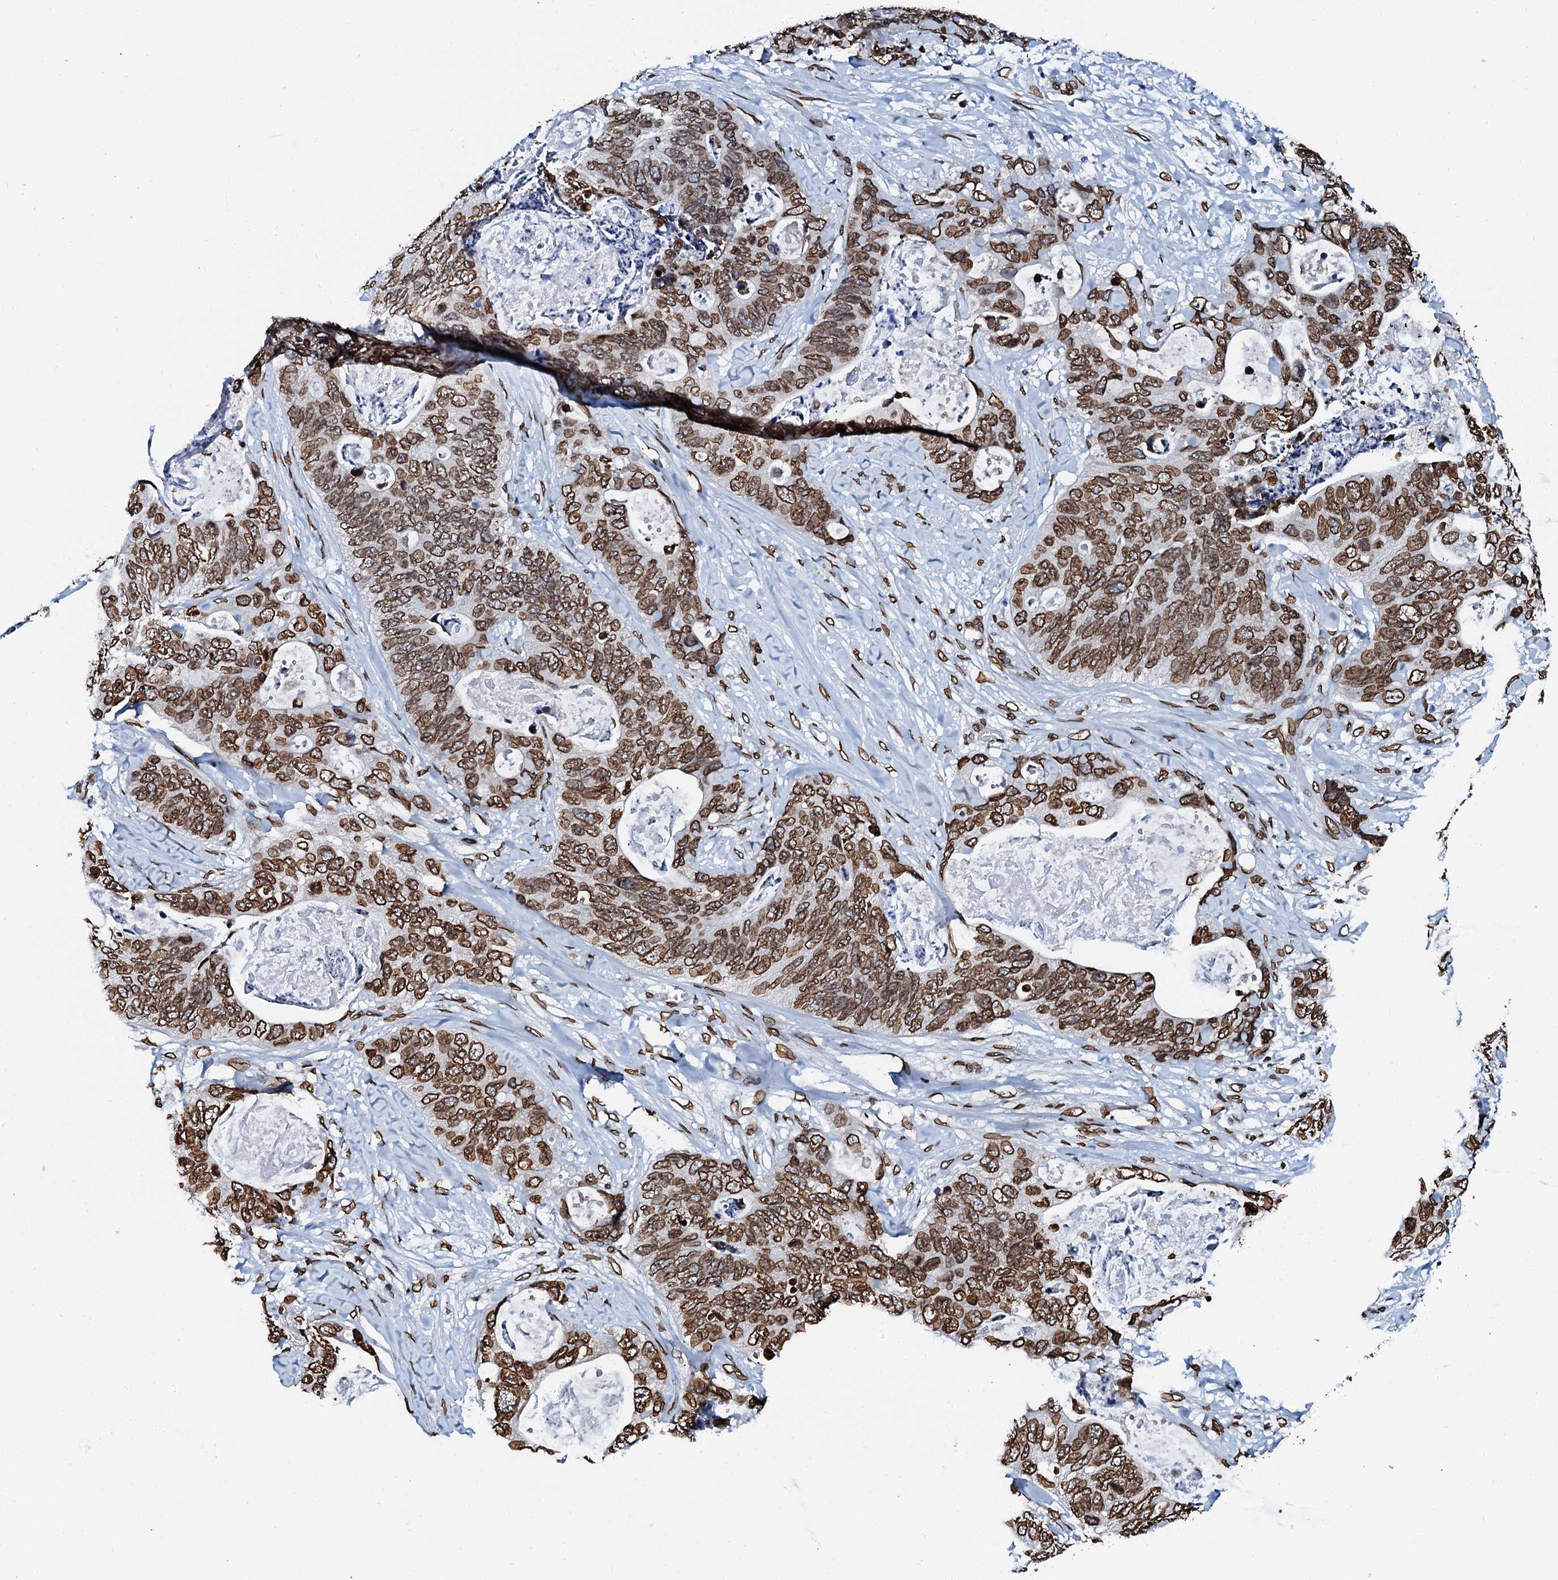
{"staining": {"intensity": "strong", "quantity": ">75%", "location": "cytoplasmic/membranous,nuclear"}, "tissue": "stomach cancer", "cell_type": "Tumor cells", "image_type": "cancer", "snomed": [{"axis": "morphology", "description": "Adenocarcinoma, NOS"}, {"axis": "topography", "description": "Stomach"}], "caption": "Approximately >75% of tumor cells in human stomach cancer demonstrate strong cytoplasmic/membranous and nuclear protein staining as visualized by brown immunohistochemical staining.", "gene": "KATNAL2", "patient": {"sex": "female", "age": 89}}